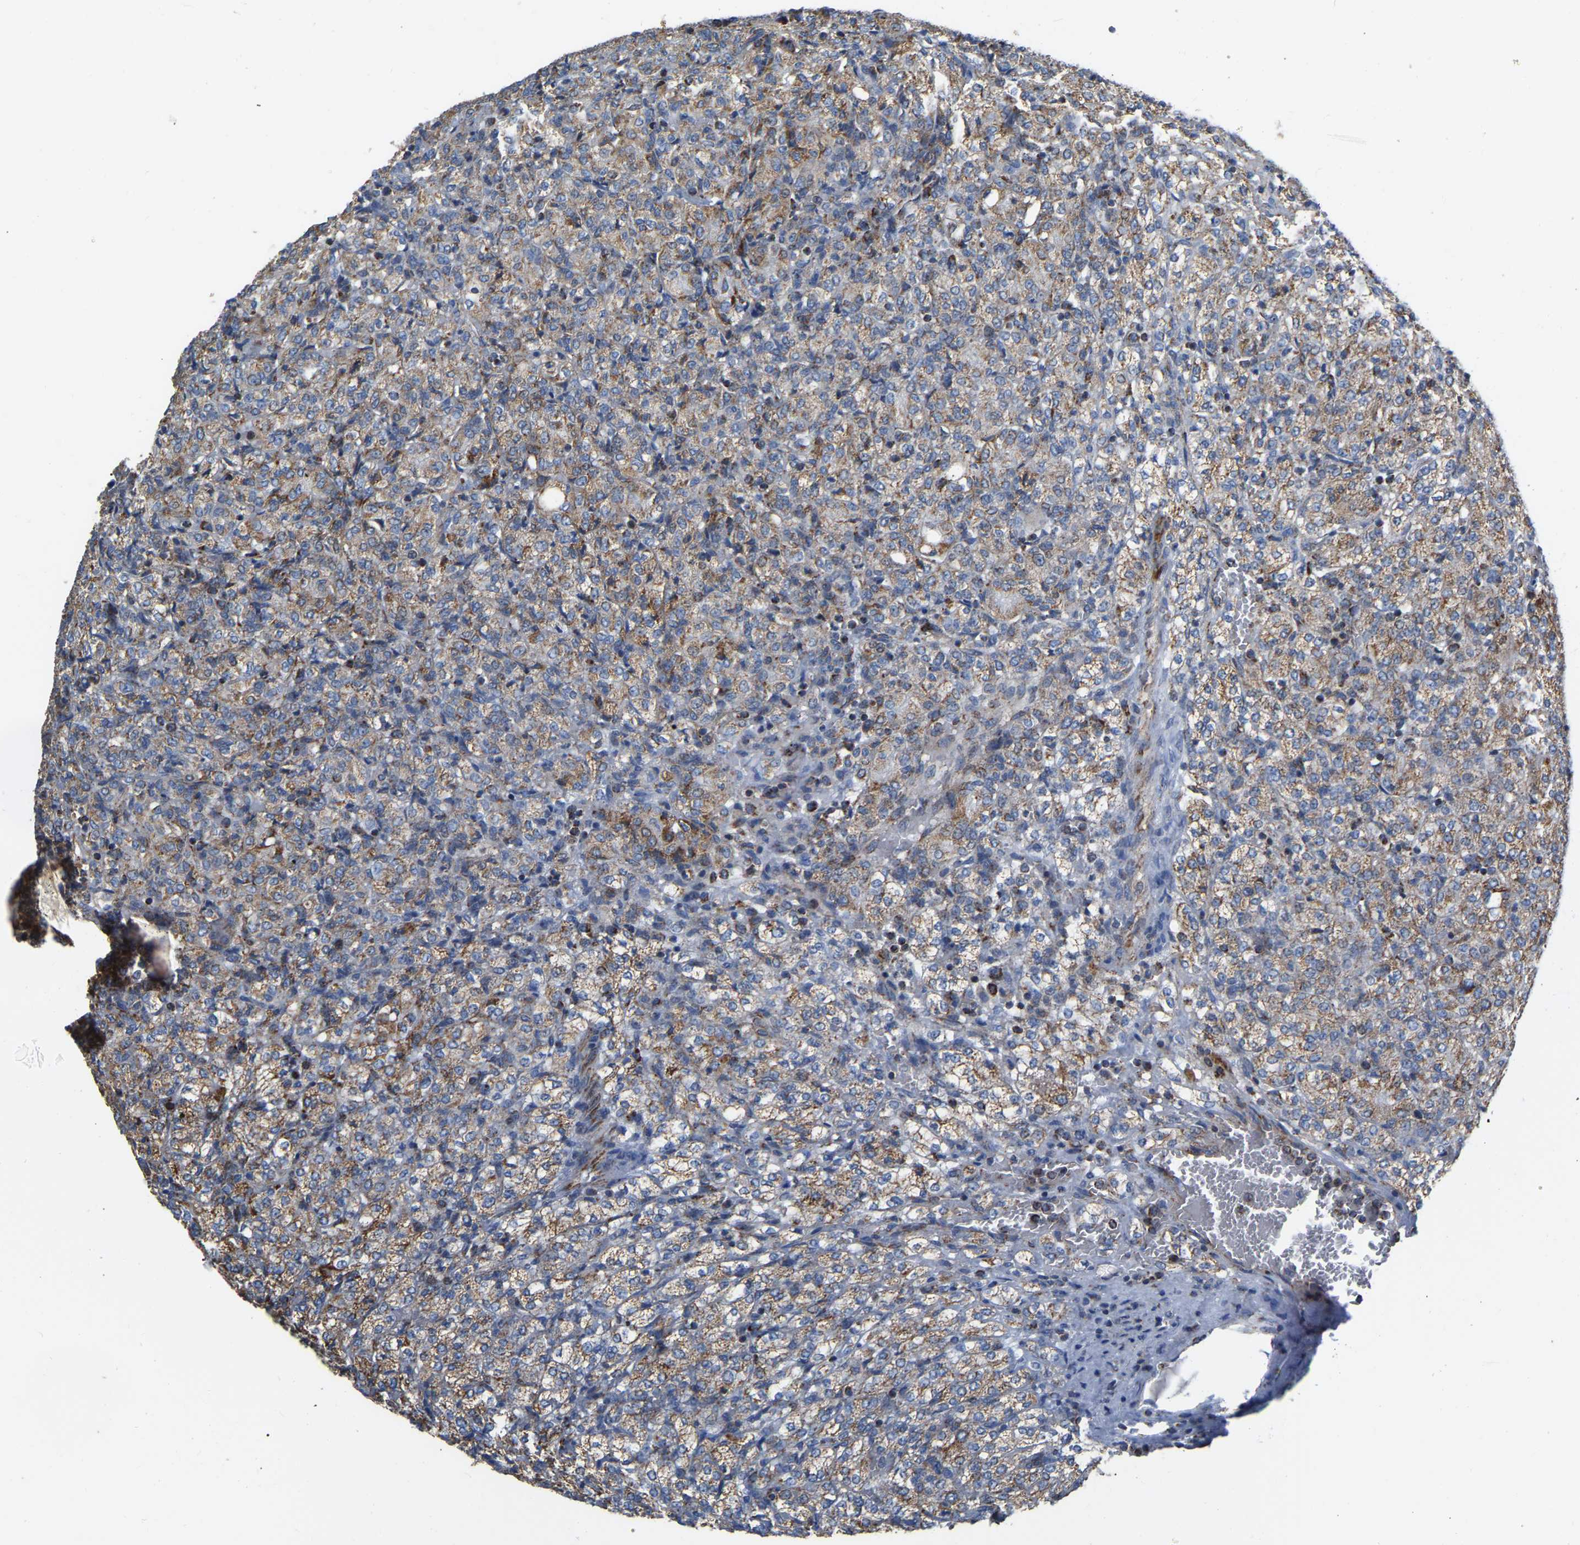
{"staining": {"intensity": "moderate", "quantity": ">75%", "location": "cytoplasmic/membranous"}, "tissue": "renal cancer", "cell_type": "Tumor cells", "image_type": "cancer", "snomed": [{"axis": "morphology", "description": "Adenocarcinoma, NOS"}, {"axis": "topography", "description": "Kidney"}], "caption": "An immunohistochemistry (IHC) micrograph of neoplastic tissue is shown. Protein staining in brown highlights moderate cytoplasmic/membranous positivity in renal cancer (adenocarcinoma) within tumor cells.", "gene": "CBLB", "patient": {"sex": "male", "age": 77}}